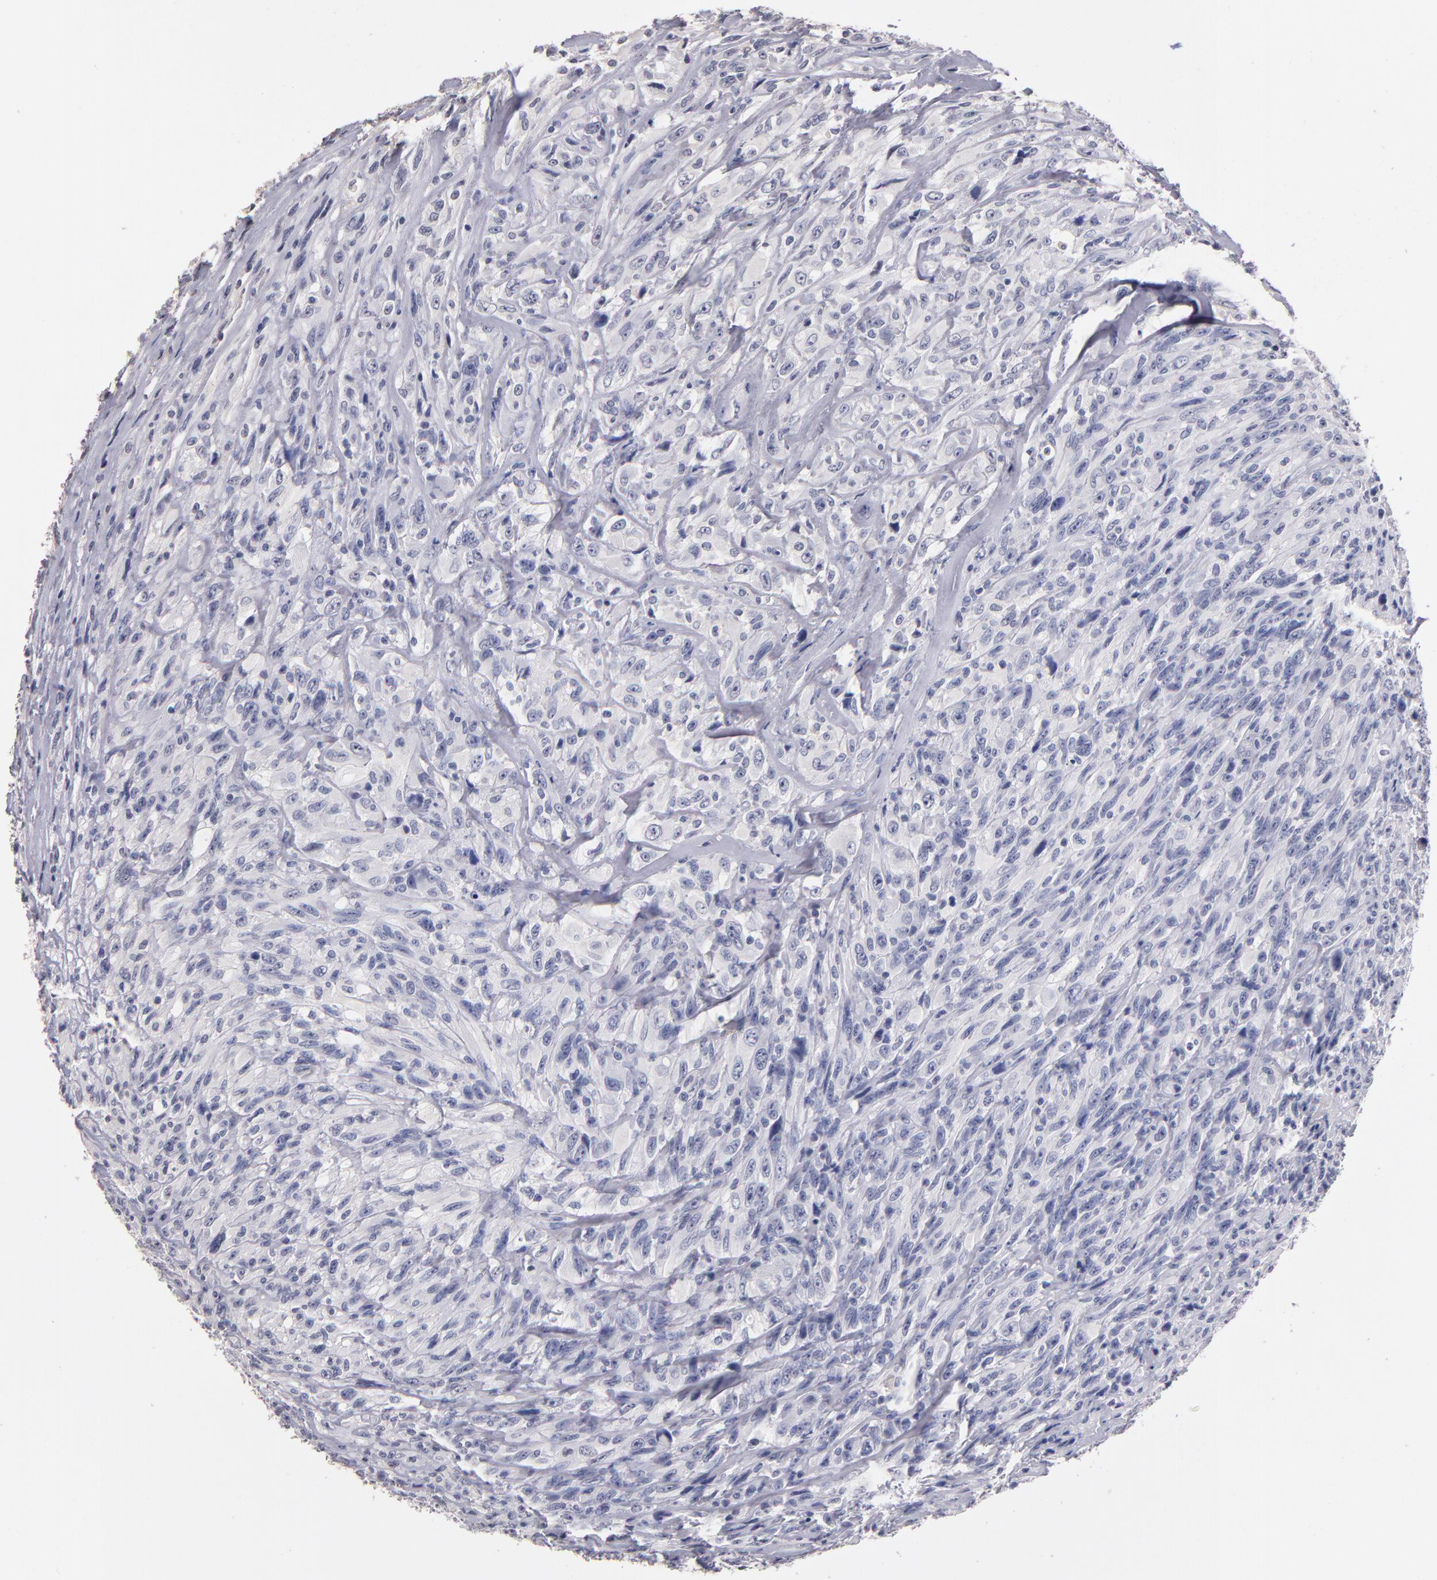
{"staining": {"intensity": "negative", "quantity": "none", "location": "none"}, "tissue": "glioma", "cell_type": "Tumor cells", "image_type": "cancer", "snomed": [{"axis": "morphology", "description": "Glioma, malignant, High grade"}, {"axis": "topography", "description": "Brain"}], "caption": "This is an immunohistochemistry photomicrograph of human high-grade glioma (malignant). There is no positivity in tumor cells.", "gene": "SOX10", "patient": {"sex": "male", "age": 48}}